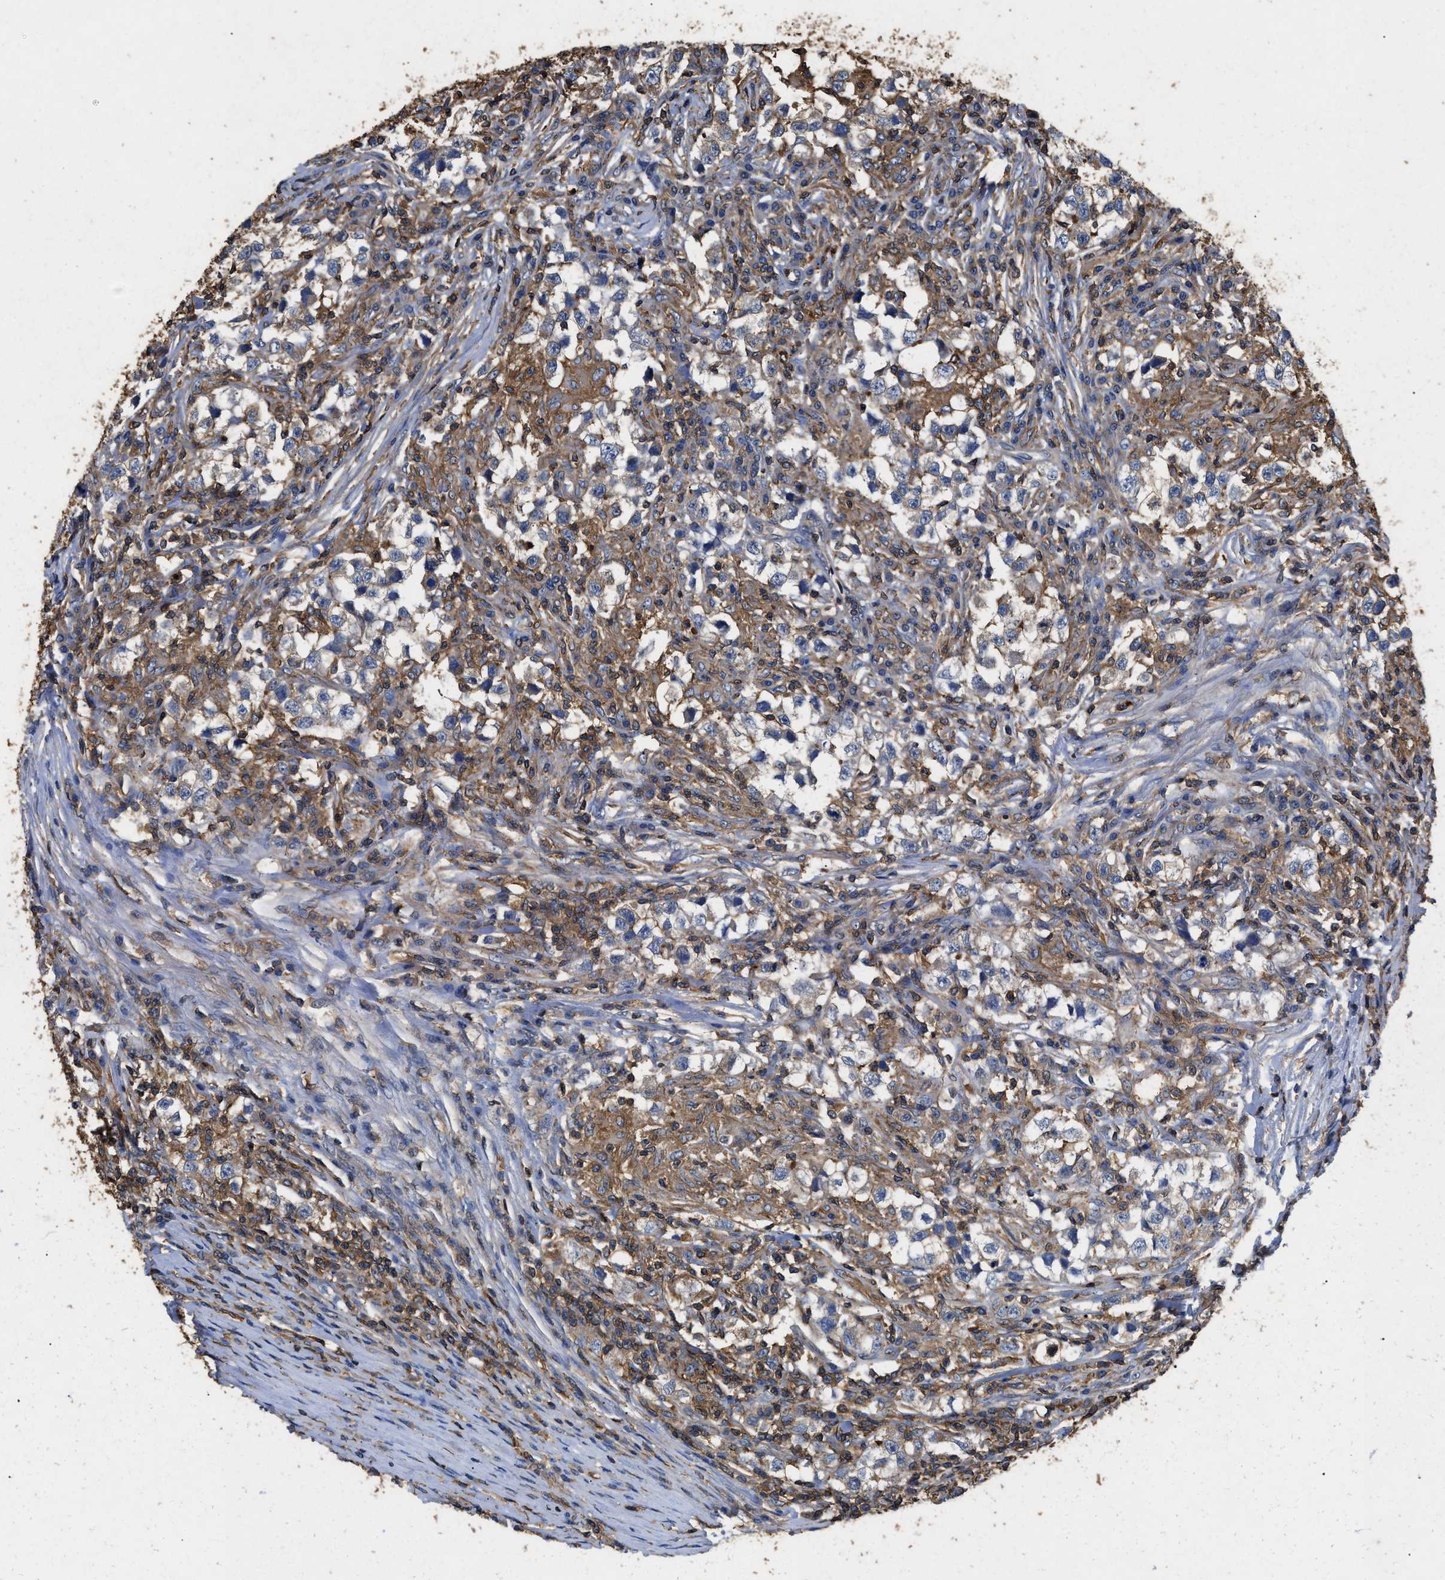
{"staining": {"intensity": "weak", "quantity": "<25%", "location": "cytoplasmic/membranous"}, "tissue": "testis cancer", "cell_type": "Tumor cells", "image_type": "cancer", "snomed": [{"axis": "morphology", "description": "Carcinoma, Embryonal, NOS"}, {"axis": "topography", "description": "Testis"}], "caption": "The immunohistochemistry (IHC) histopathology image has no significant expression in tumor cells of testis cancer (embryonal carcinoma) tissue.", "gene": "LINGO2", "patient": {"sex": "male", "age": 21}}